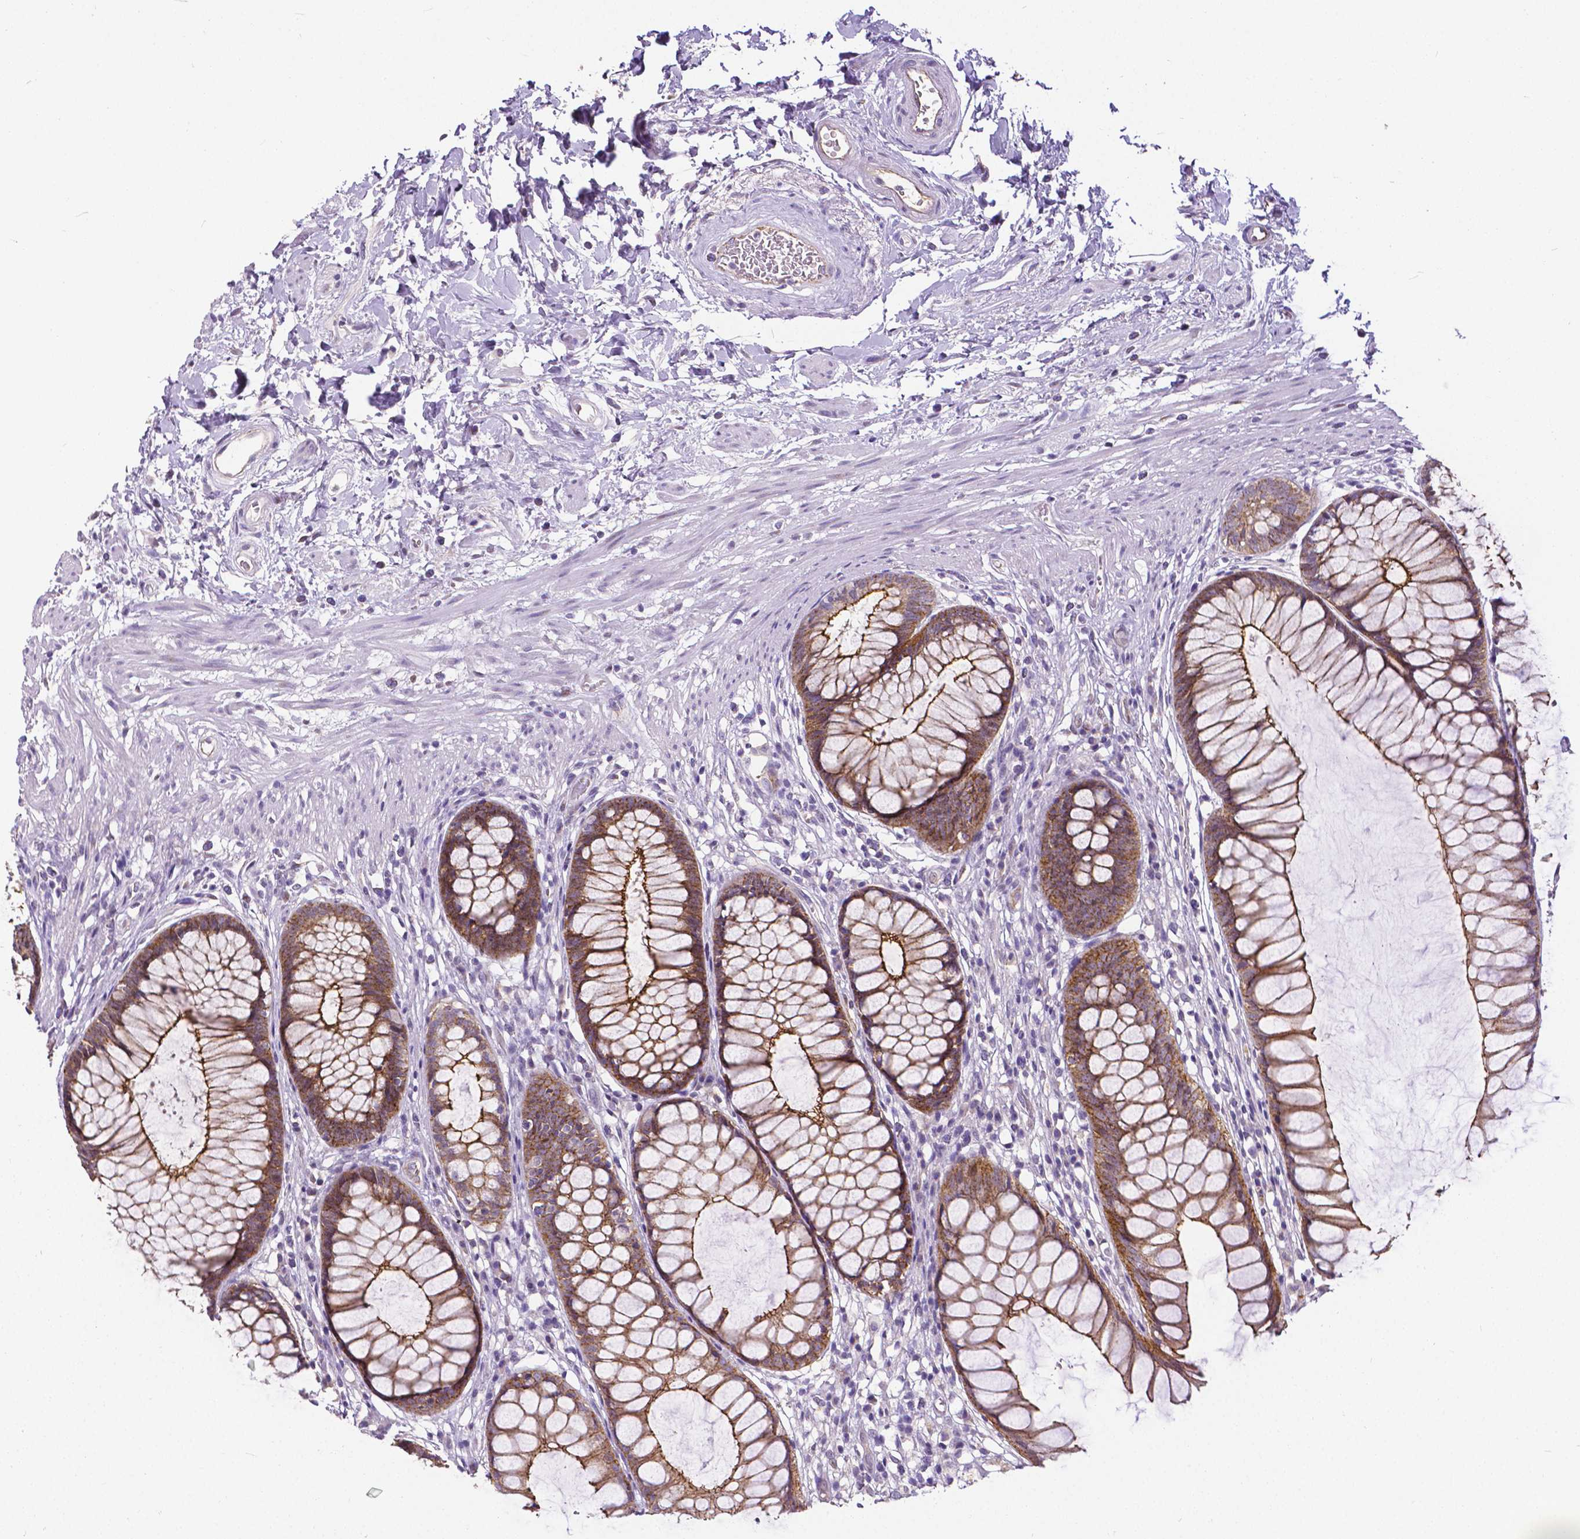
{"staining": {"intensity": "moderate", "quantity": ">75%", "location": "cytoplasmic/membranous"}, "tissue": "rectum", "cell_type": "Glandular cells", "image_type": "normal", "snomed": [{"axis": "morphology", "description": "Normal tissue, NOS"}, {"axis": "topography", "description": "Smooth muscle"}, {"axis": "topography", "description": "Rectum"}], "caption": "Immunohistochemical staining of benign rectum reveals medium levels of moderate cytoplasmic/membranous staining in approximately >75% of glandular cells.", "gene": "OCLN", "patient": {"sex": "male", "age": 53}}